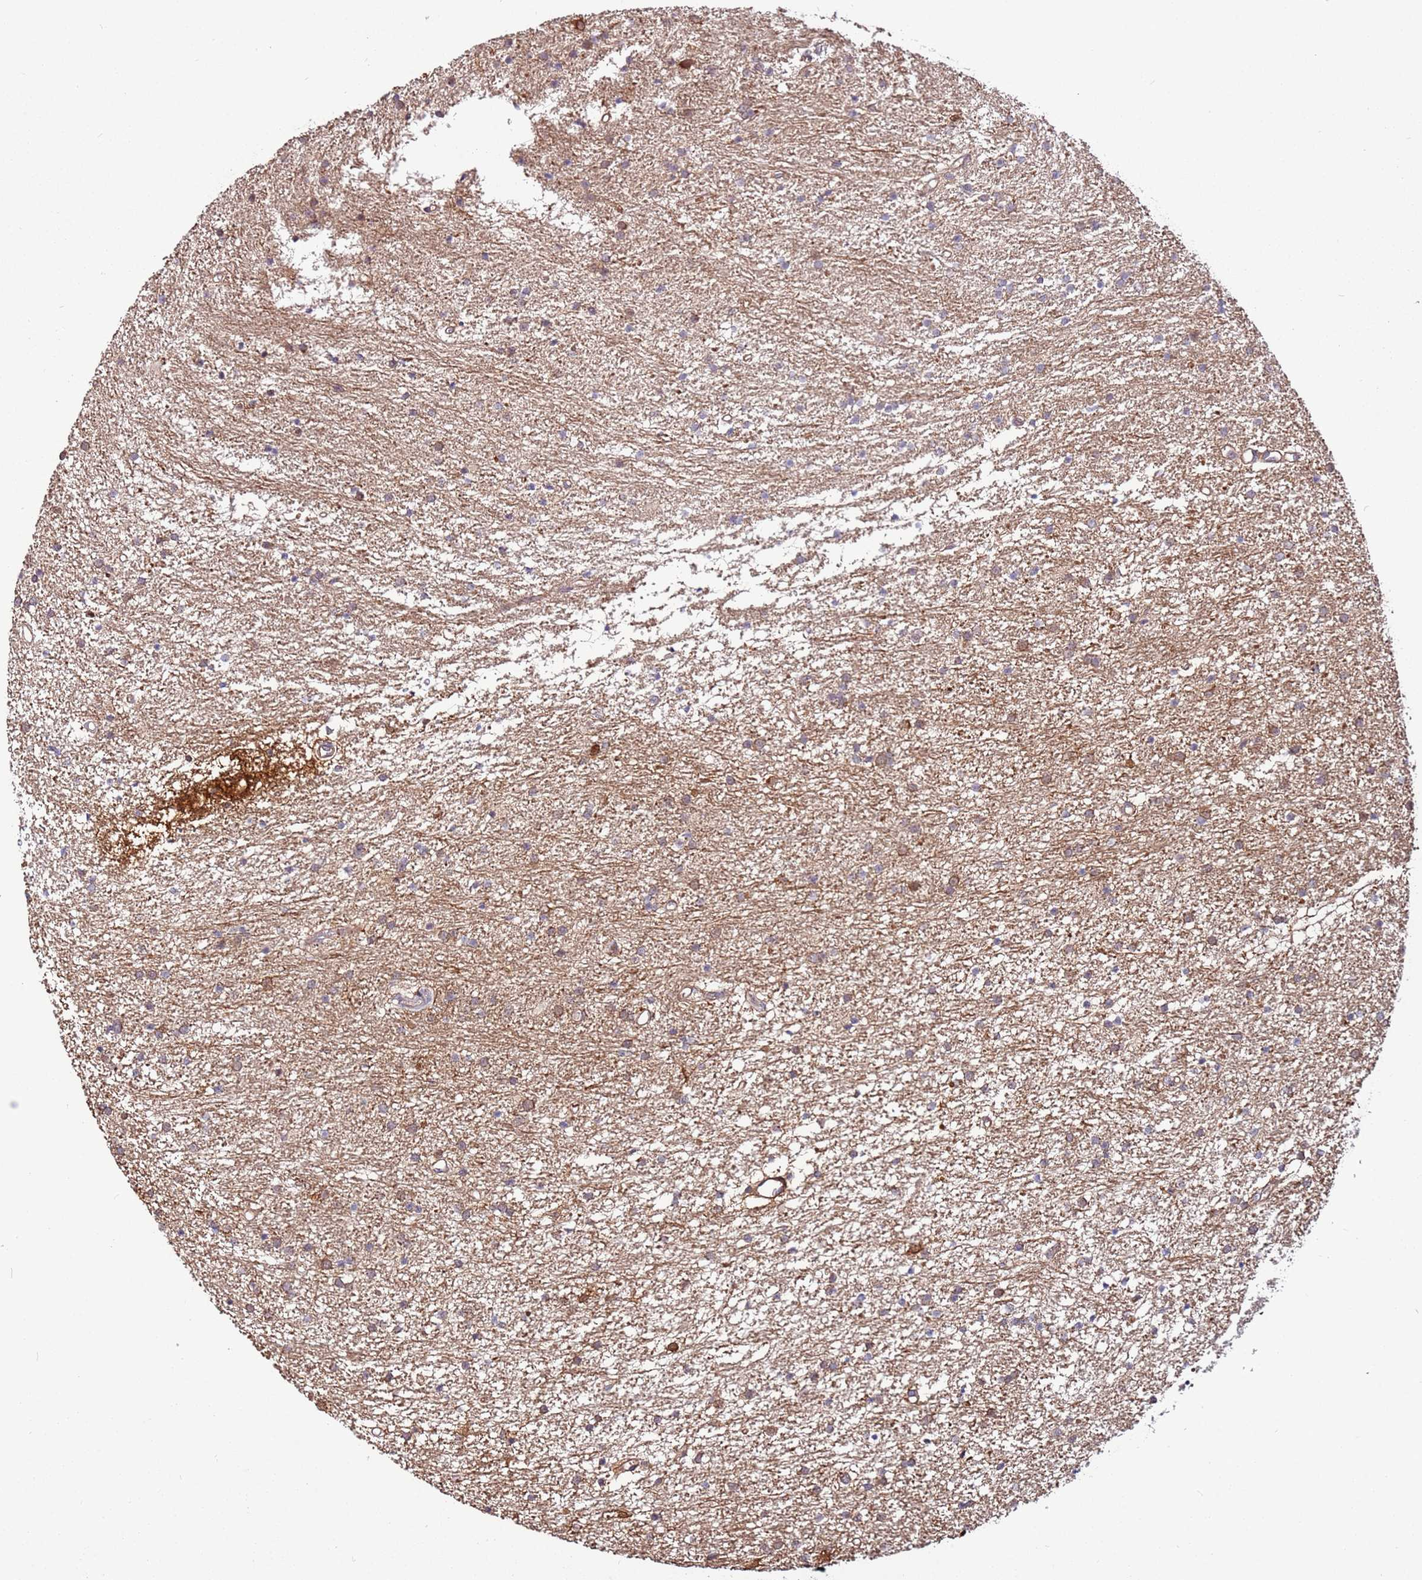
{"staining": {"intensity": "weak", "quantity": ">75%", "location": "cytoplasmic/membranous"}, "tissue": "glioma", "cell_type": "Tumor cells", "image_type": "cancer", "snomed": [{"axis": "morphology", "description": "Glioma, malignant, High grade"}, {"axis": "topography", "description": "Brain"}], "caption": "Protein expression analysis of glioma shows weak cytoplasmic/membranous expression in approximately >75% of tumor cells. (DAB (3,3'-diaminobenzidine) = brown stain, brightfield microscopy at high magnification).", "gene": "MTG2", "patient": {"sex": "male", "age": 77}}